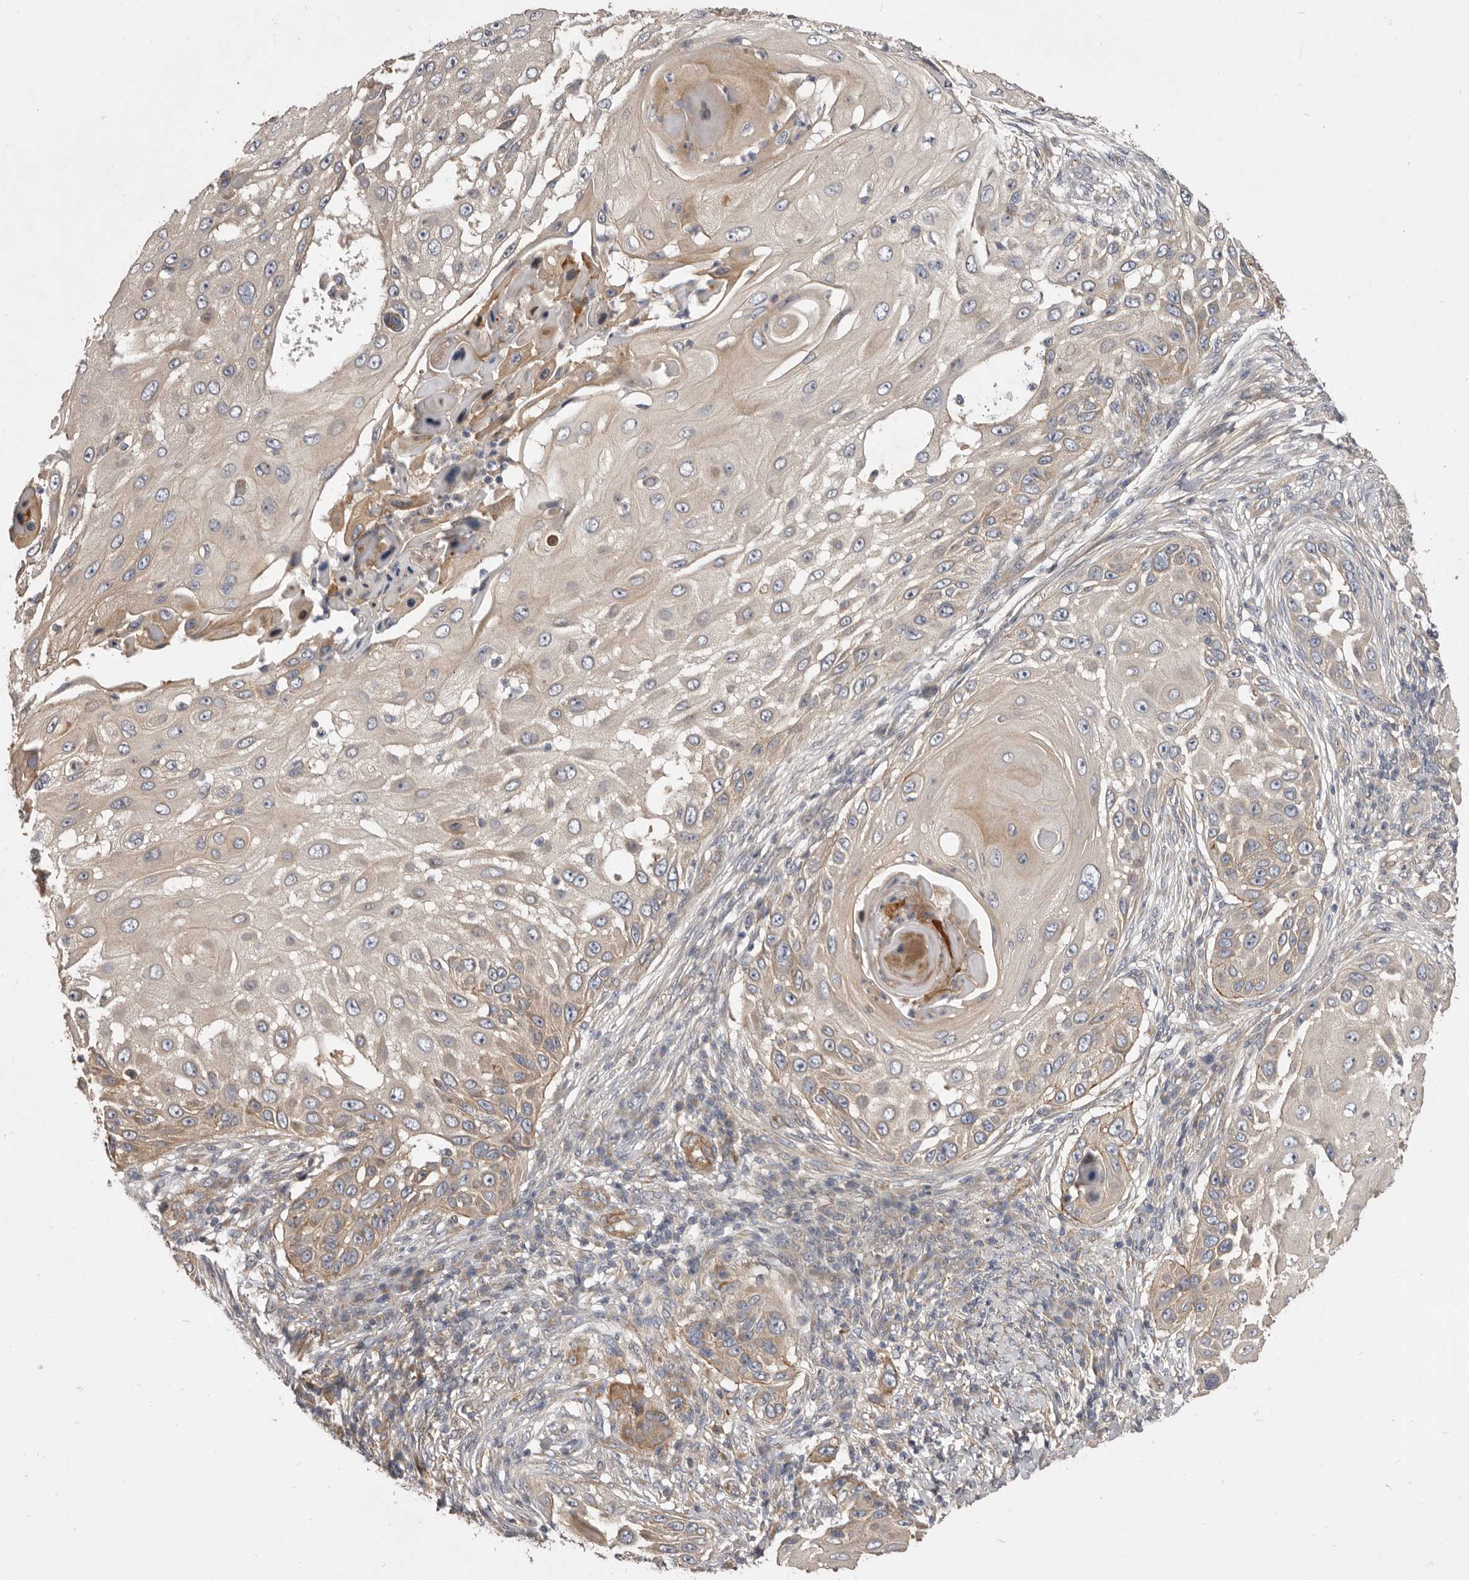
{"staining": {"intensity": "moderate", "quantity": "<25%", "location": "cytoplasmic/membranous"}, "tissue": "skin cancer", "cell_type": "Tumor cells", "image_type": "cancer", "snomed": [{"axis": "morphology", "description": "Squamous cell carcinoma, NOS"}, {"axis": "topography", "description": "Skin"}], "caption": "Immunohistochemistry (IHC) staining of skin cancer, which displays low levels of moderate cytoplasmic/membranous staining in about <25% of tumor cells indicating moderate cytoplasmic/membranous protein positivity. The staining was performed using DAB (brown) for protein detection and nuclei were counterstained in hematoxylin (blue).", "gene": "VPS45", "patient": {"sex": "female", "age": 44}}